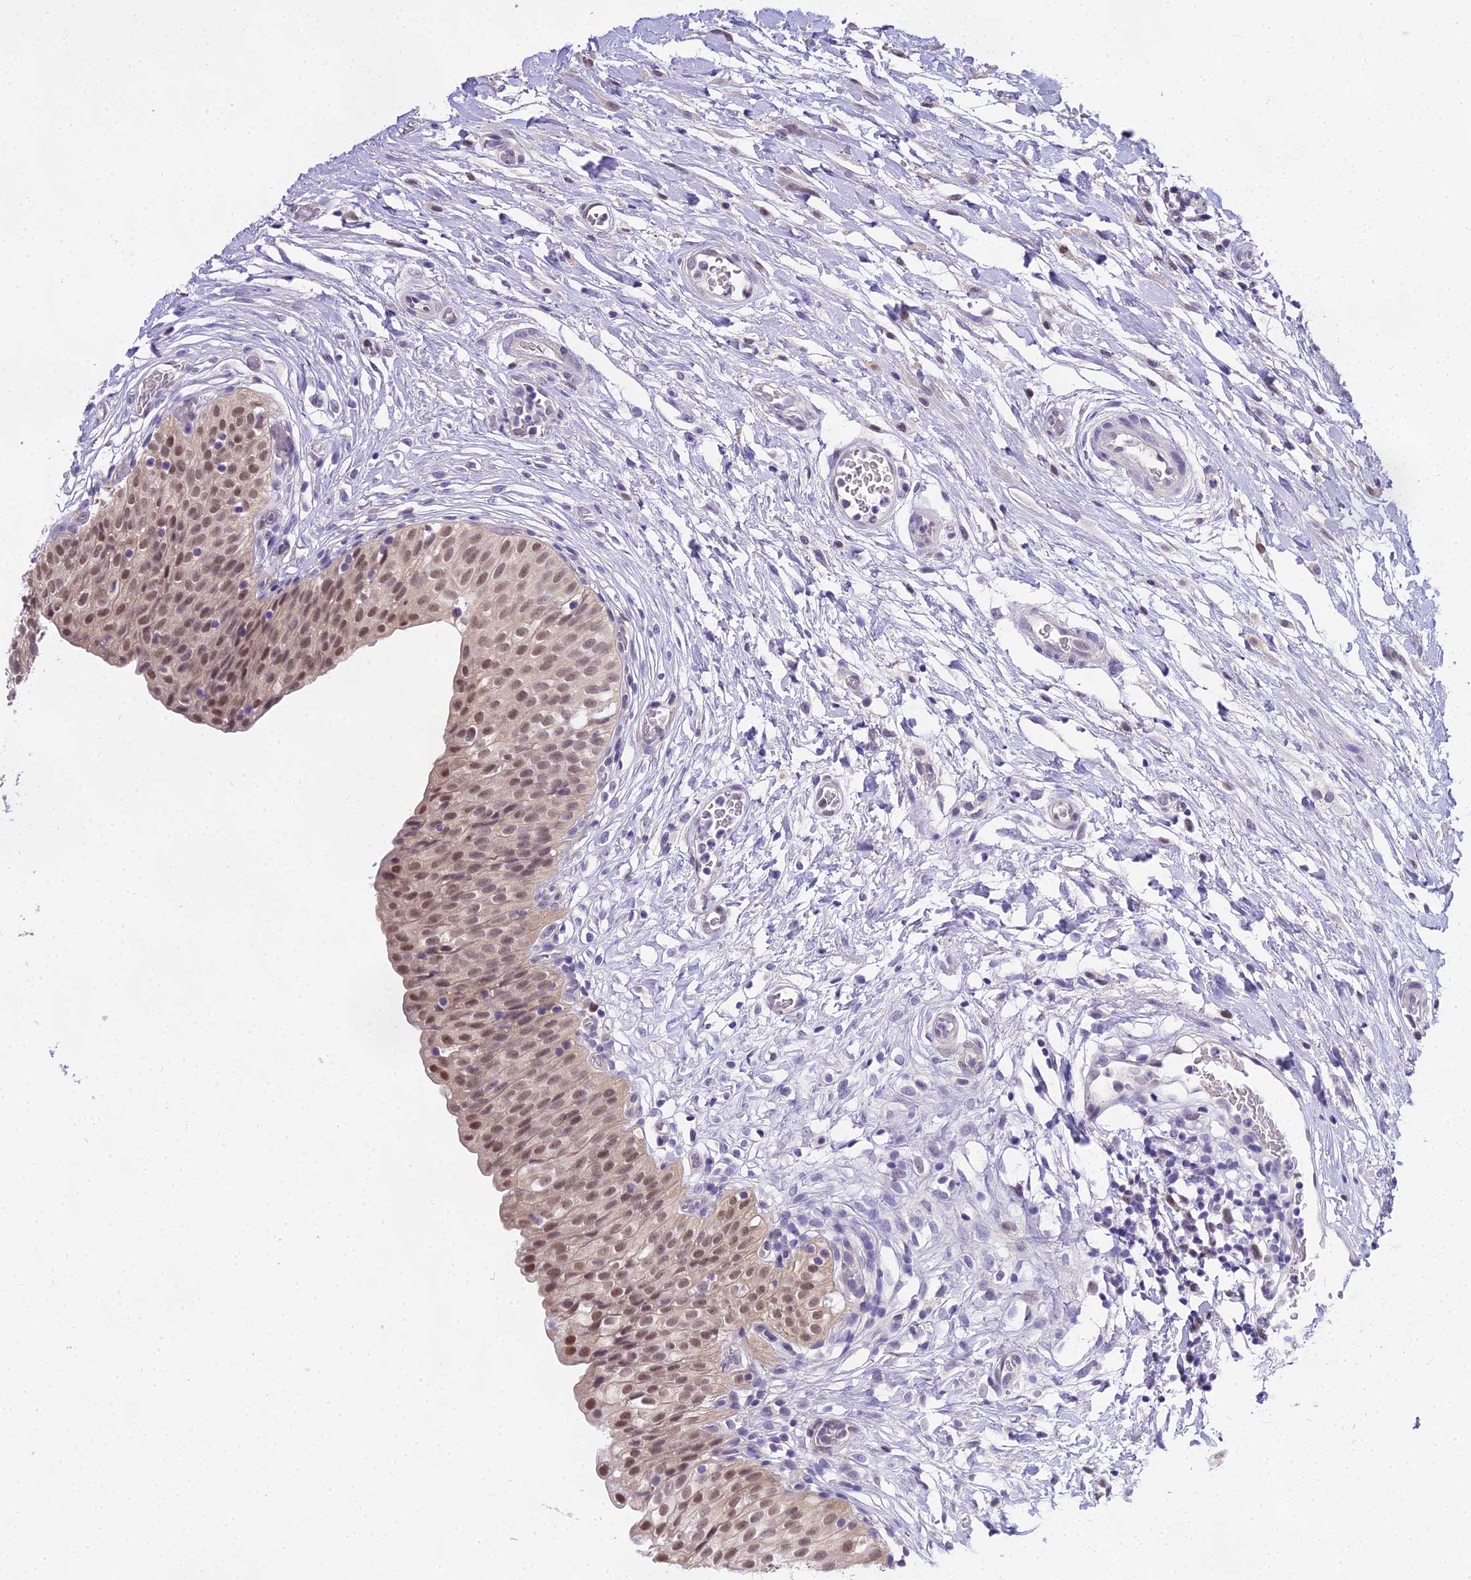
{"staining": {"intensity": "moderate", "quantity": ">75%", "location": "nuclear"}, "tissue": "urinary bladder", "cell_type": "Urothelial cells", "image_type": "normal", "snomed": [{"axis": "morphology", "description": "Normal tissue, NOS"}, {"axis": "topography", "description": "Urinary bladder"}], "caption": "About >75% of urothelial cells in normal human urinary bladder display moderate nuclear protein expression as visualized by brown immunohistochemical staining.", "gene": "MAT2A", "patient": {"sex": "male", "age": 55}}